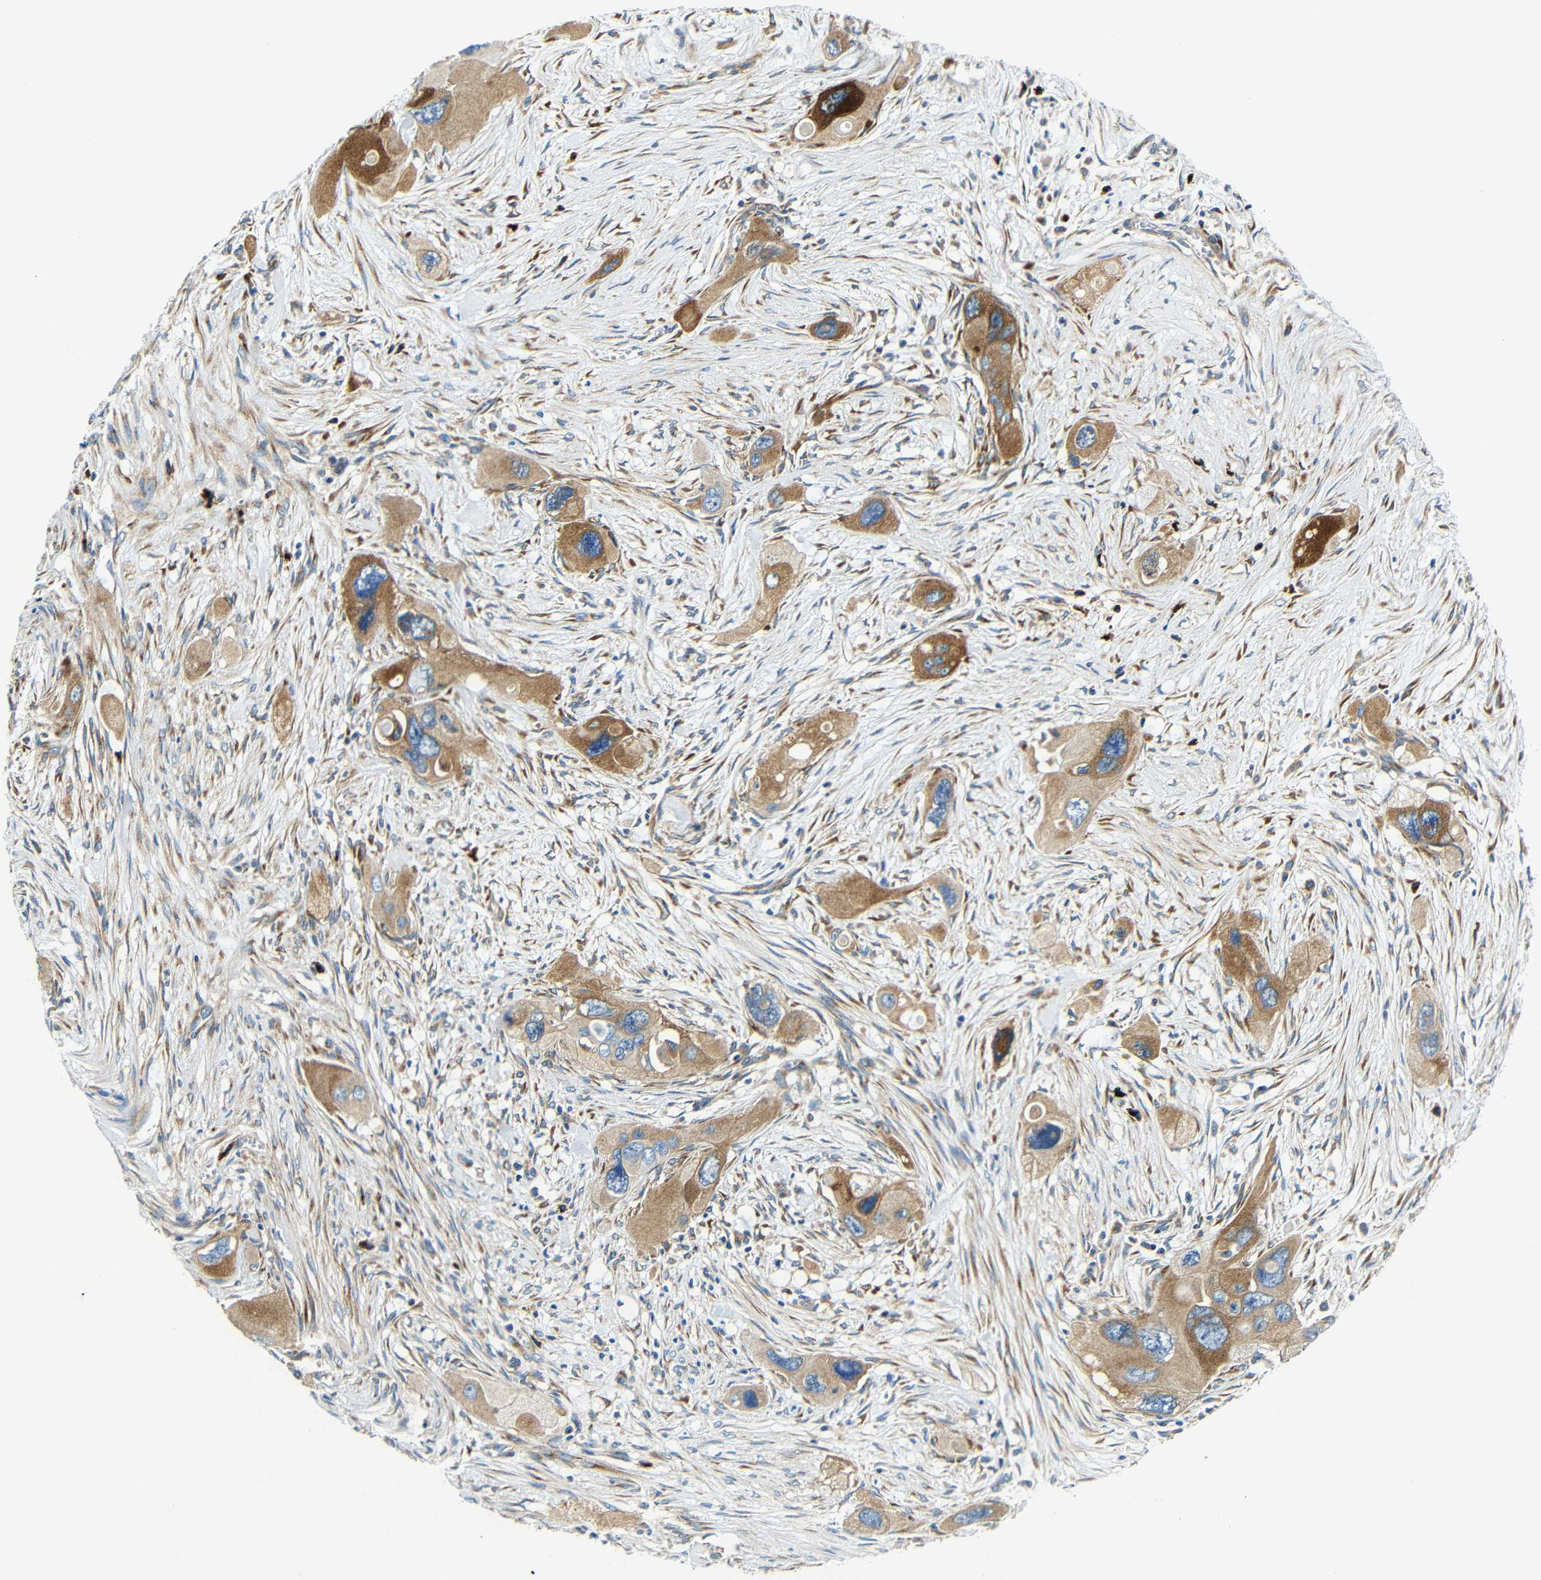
{"staining": {"intensity": "moderate", "quantity": ">75%", "location": "cytoplasmic/membranous"}, "tissue": "pancreatic cancer", "cell_type": "Tumor cells", "image_type": "cancer", "snomed": [{"axis": "morphology", "description": "Adenocarcinoma, NOS"}, {"axis": "topography", "description": "Pancreas"}], "caption": "The histopathology image exhibits a brown stain indicating the presence of a protein in the cytoplasmic/membranous of tumor cells in pancreatic cancer.", "gene": "USO1", "patient": {"sex": "male", "age": 73}}